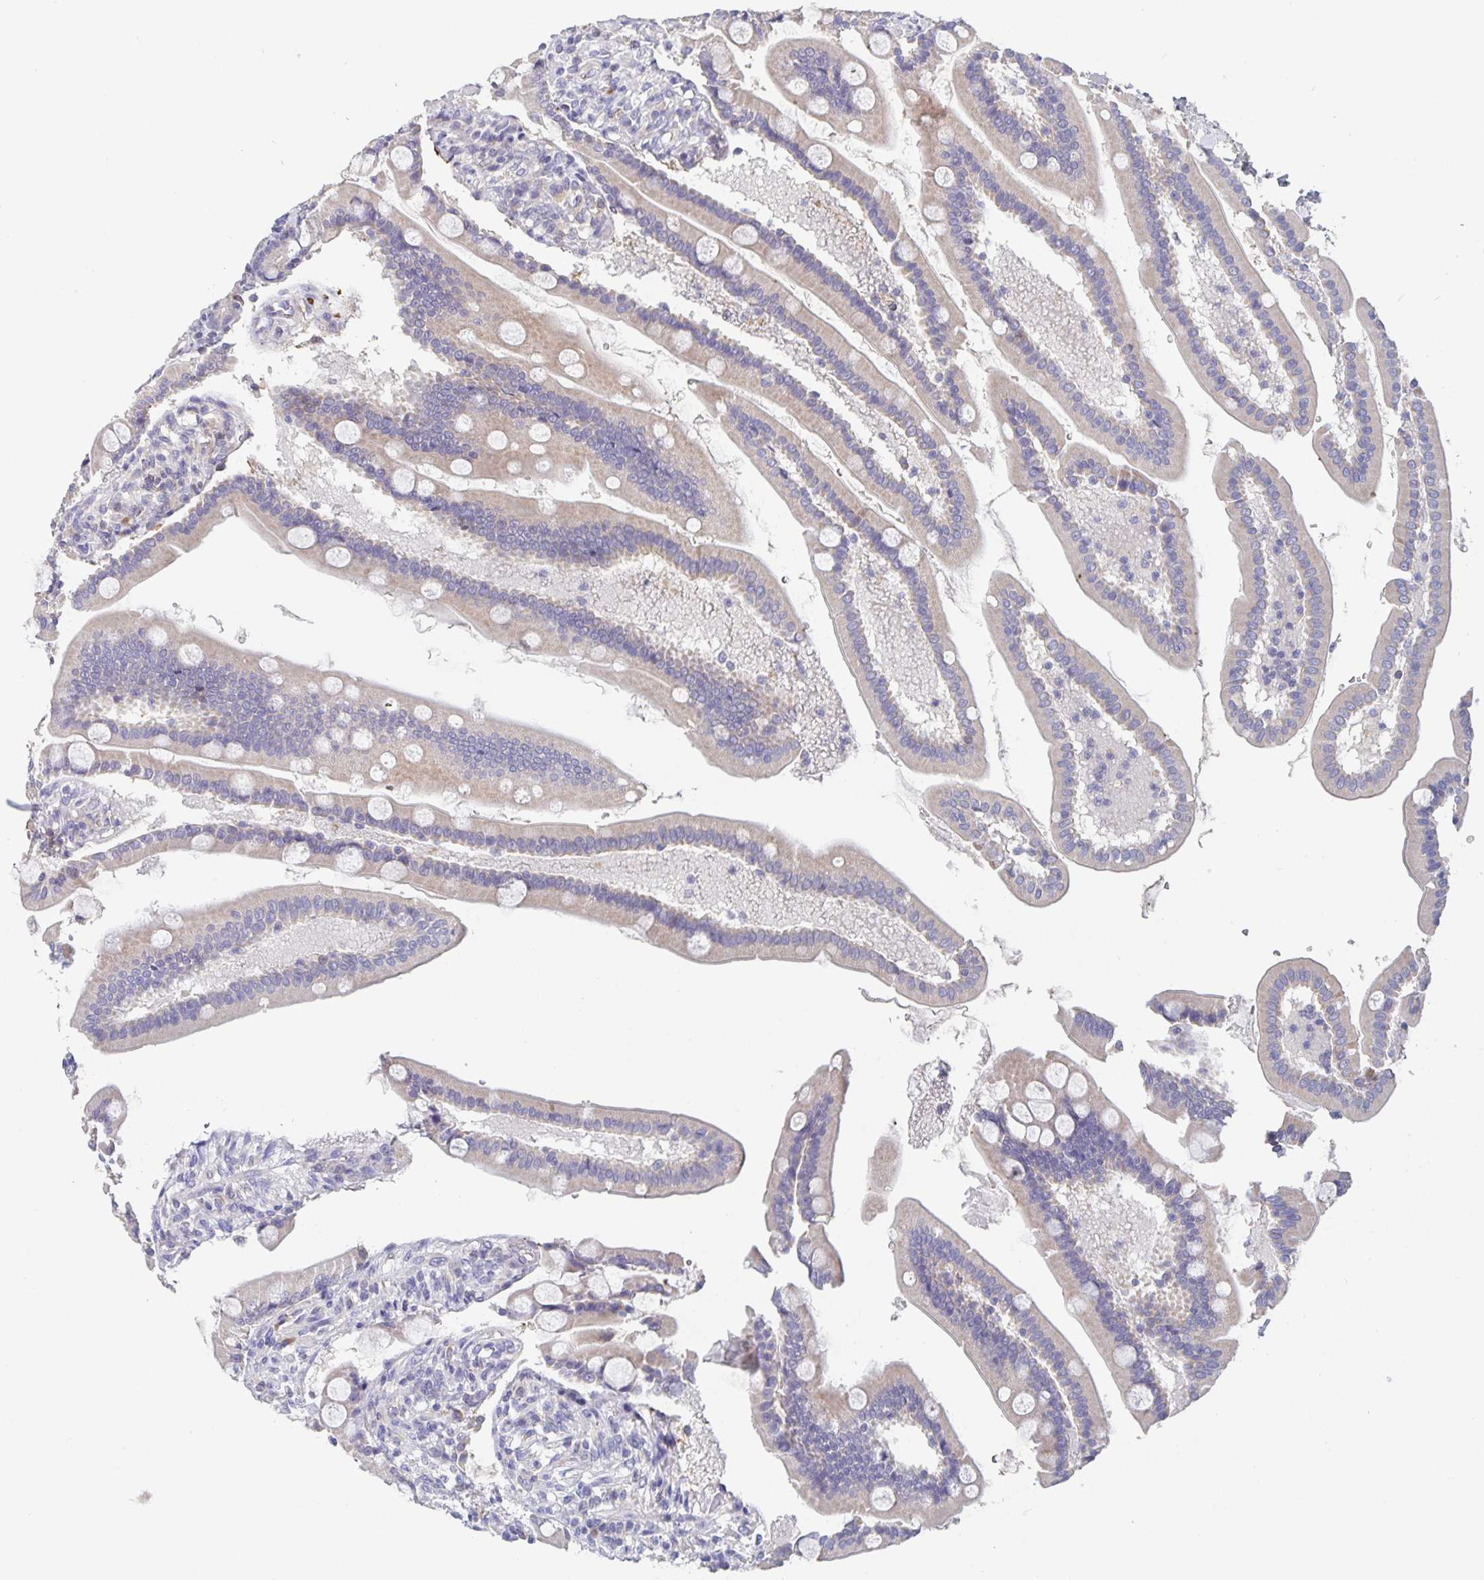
{"staining": {"intensity": "weak", "quantity": "<25%", "location": "cytoplasmic/membranous"}, "tissue": "duodenum", "cell_type": "Glandular cells", "image_type": "normal", "snomed": [{"axis": "morphology", "description": "Normal tissue, NOS"}, {"axis": "topography", "description": "Duodenum"}], "caption": "A micrograph of duodenum stained for a protein demonstrates no brown staining in glandular cells.", "gene": "CDC42BPG", "patient": {"sex": "female", "age": 67}}